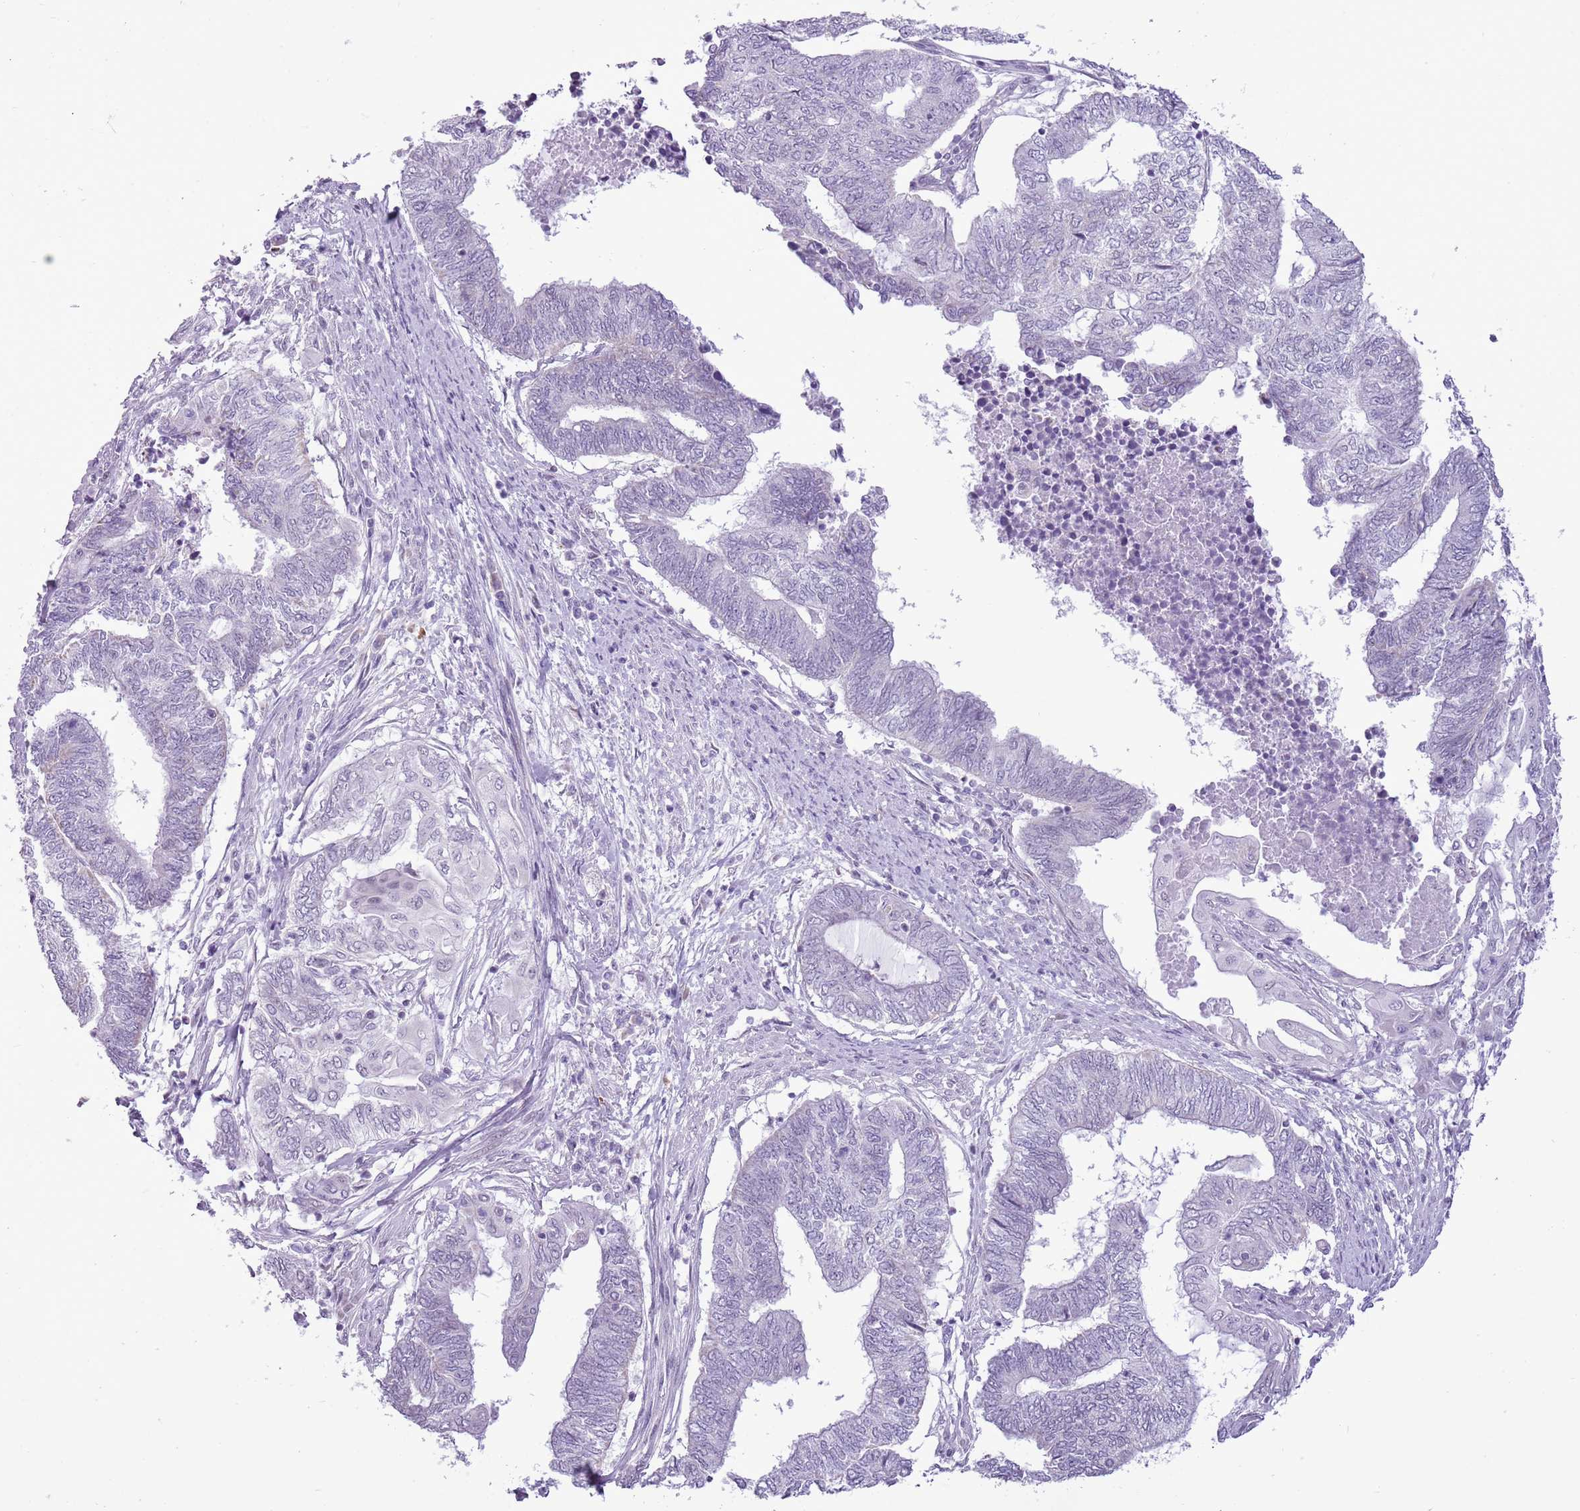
{"staining": {"intensity": "negative", "quantity": "none", "location": "none"}, "tissue": "endometrial cancer", "cell_type": "Tumor cells", "image_type": "cancer", "snomed": [{"axis": "morphology", "description": "Adenocarcinoma, NOS"}, {"axis": "topography", "description": "Uterus"}, {"axis": "topography", "description": "Endometrium"}], "caption": "High magnification brightfield microscopy of endometrial cancer (adenocarcinoma) stained with DAB (brown) and counterstained with hematoxylin (blue): tumor cells show no significant positivity. The staining was performed using DAB (3,3'-diaminobenzidine) to visualize the protein expression in brown, while the nuclei were stained in blue with hematoxylin (Magnification: 20x).", "gene": "RPL3L", "patient": {"sex": "female", "age": 70}}